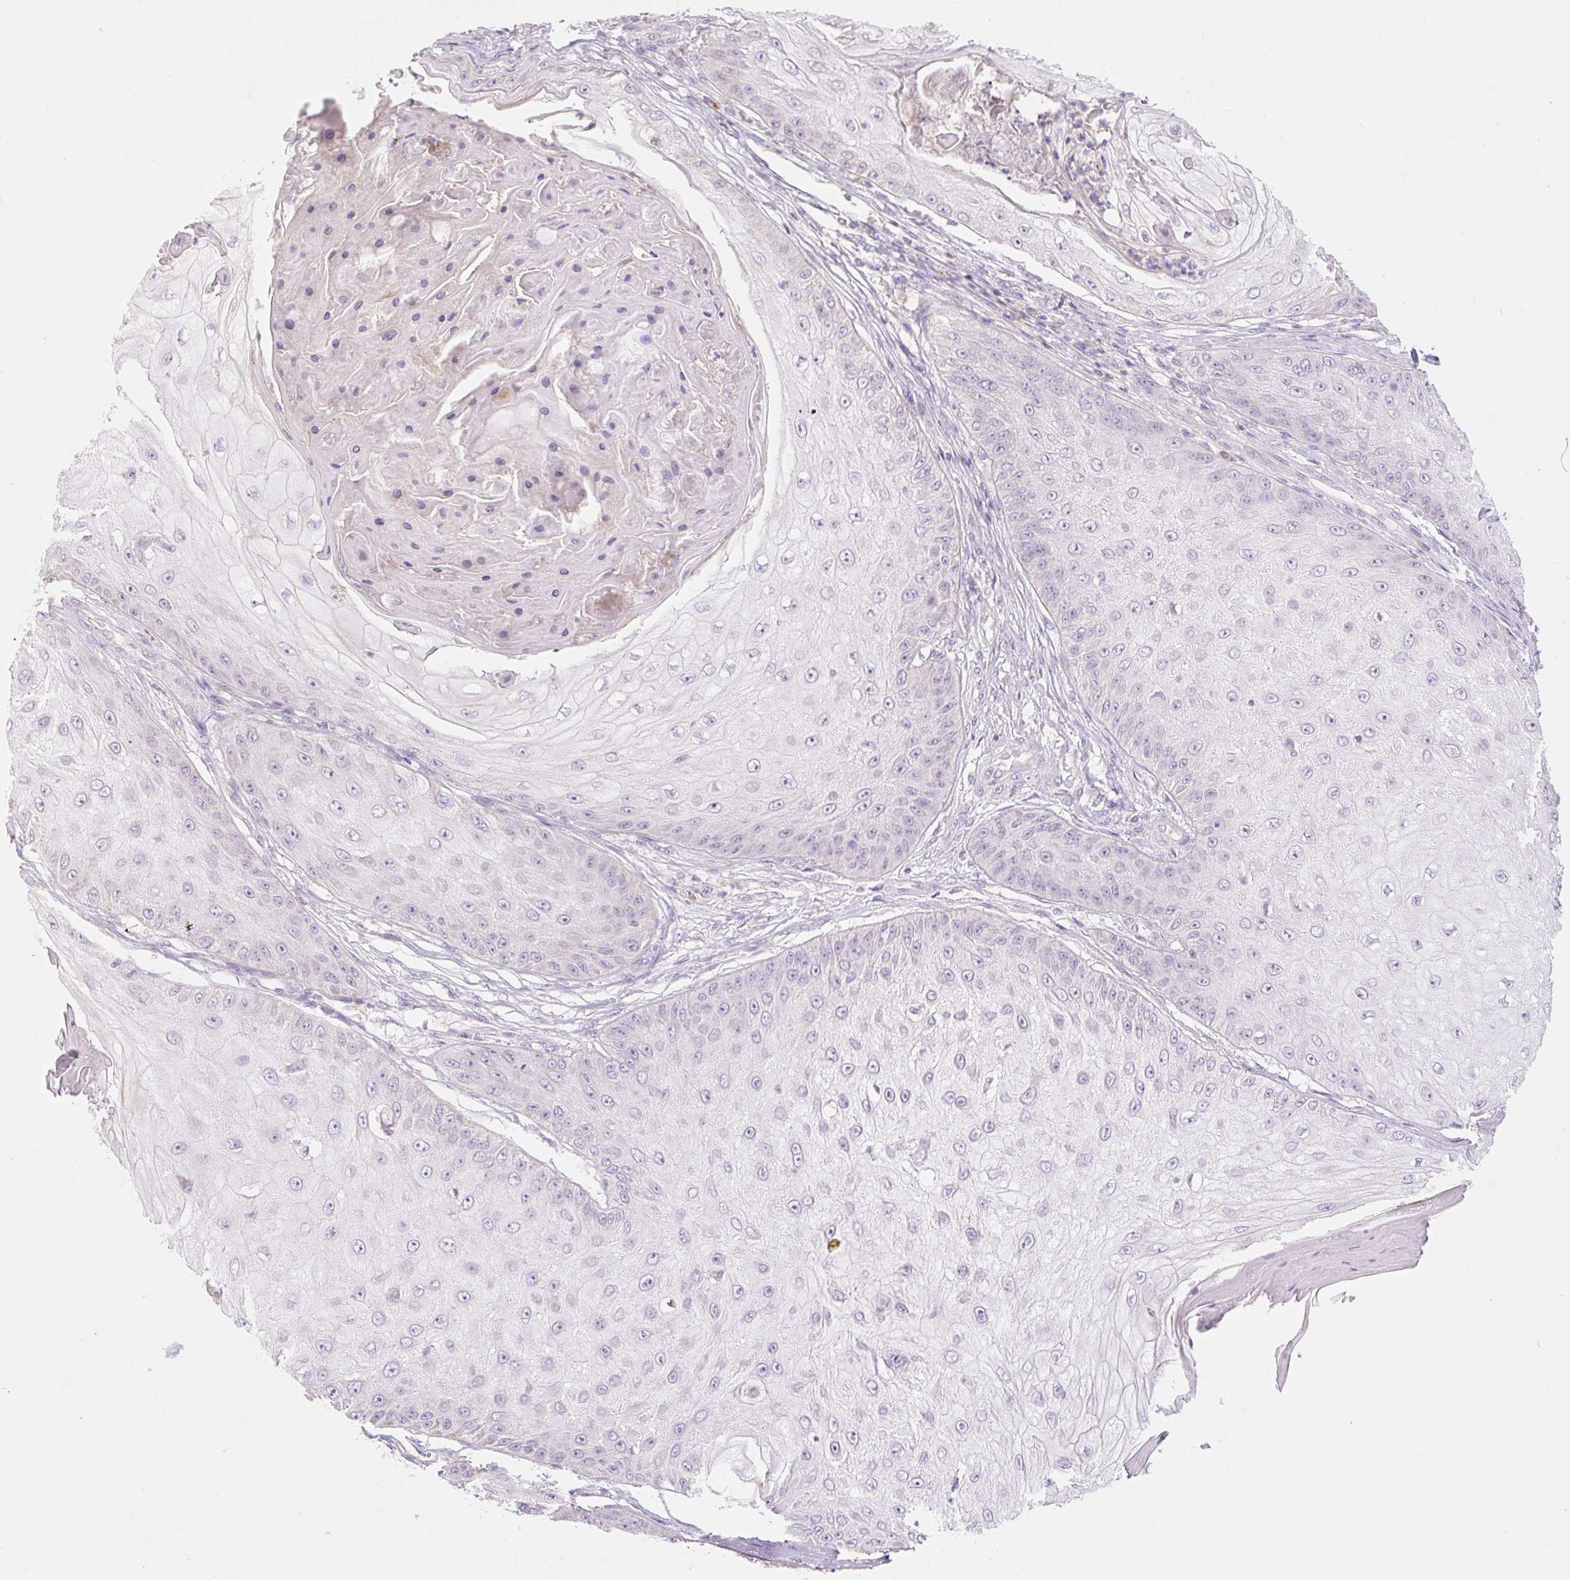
{"staining": {"intensity": "negative", "quantity": "none", "location": "none"}, "tissue": "skin cancer", "cell_type": "Tumor cells", "image_type": "cancer", "snomed": [{"axis": "morphology", "description": "Squamous cell carcinoma, NOS"}, {"axis": "topography", "description": "Skin"}], "caption": "Immunohistochemistry micrograph of neoplastic tissue: human squamous cell carcinoma (skin) stained with DAB (3,3'-diaminobenzidine) demonstrates no significant protein staining in tumor cells.", "gene": "DHX35", "patient": {"sex": "male", "age": 70}}